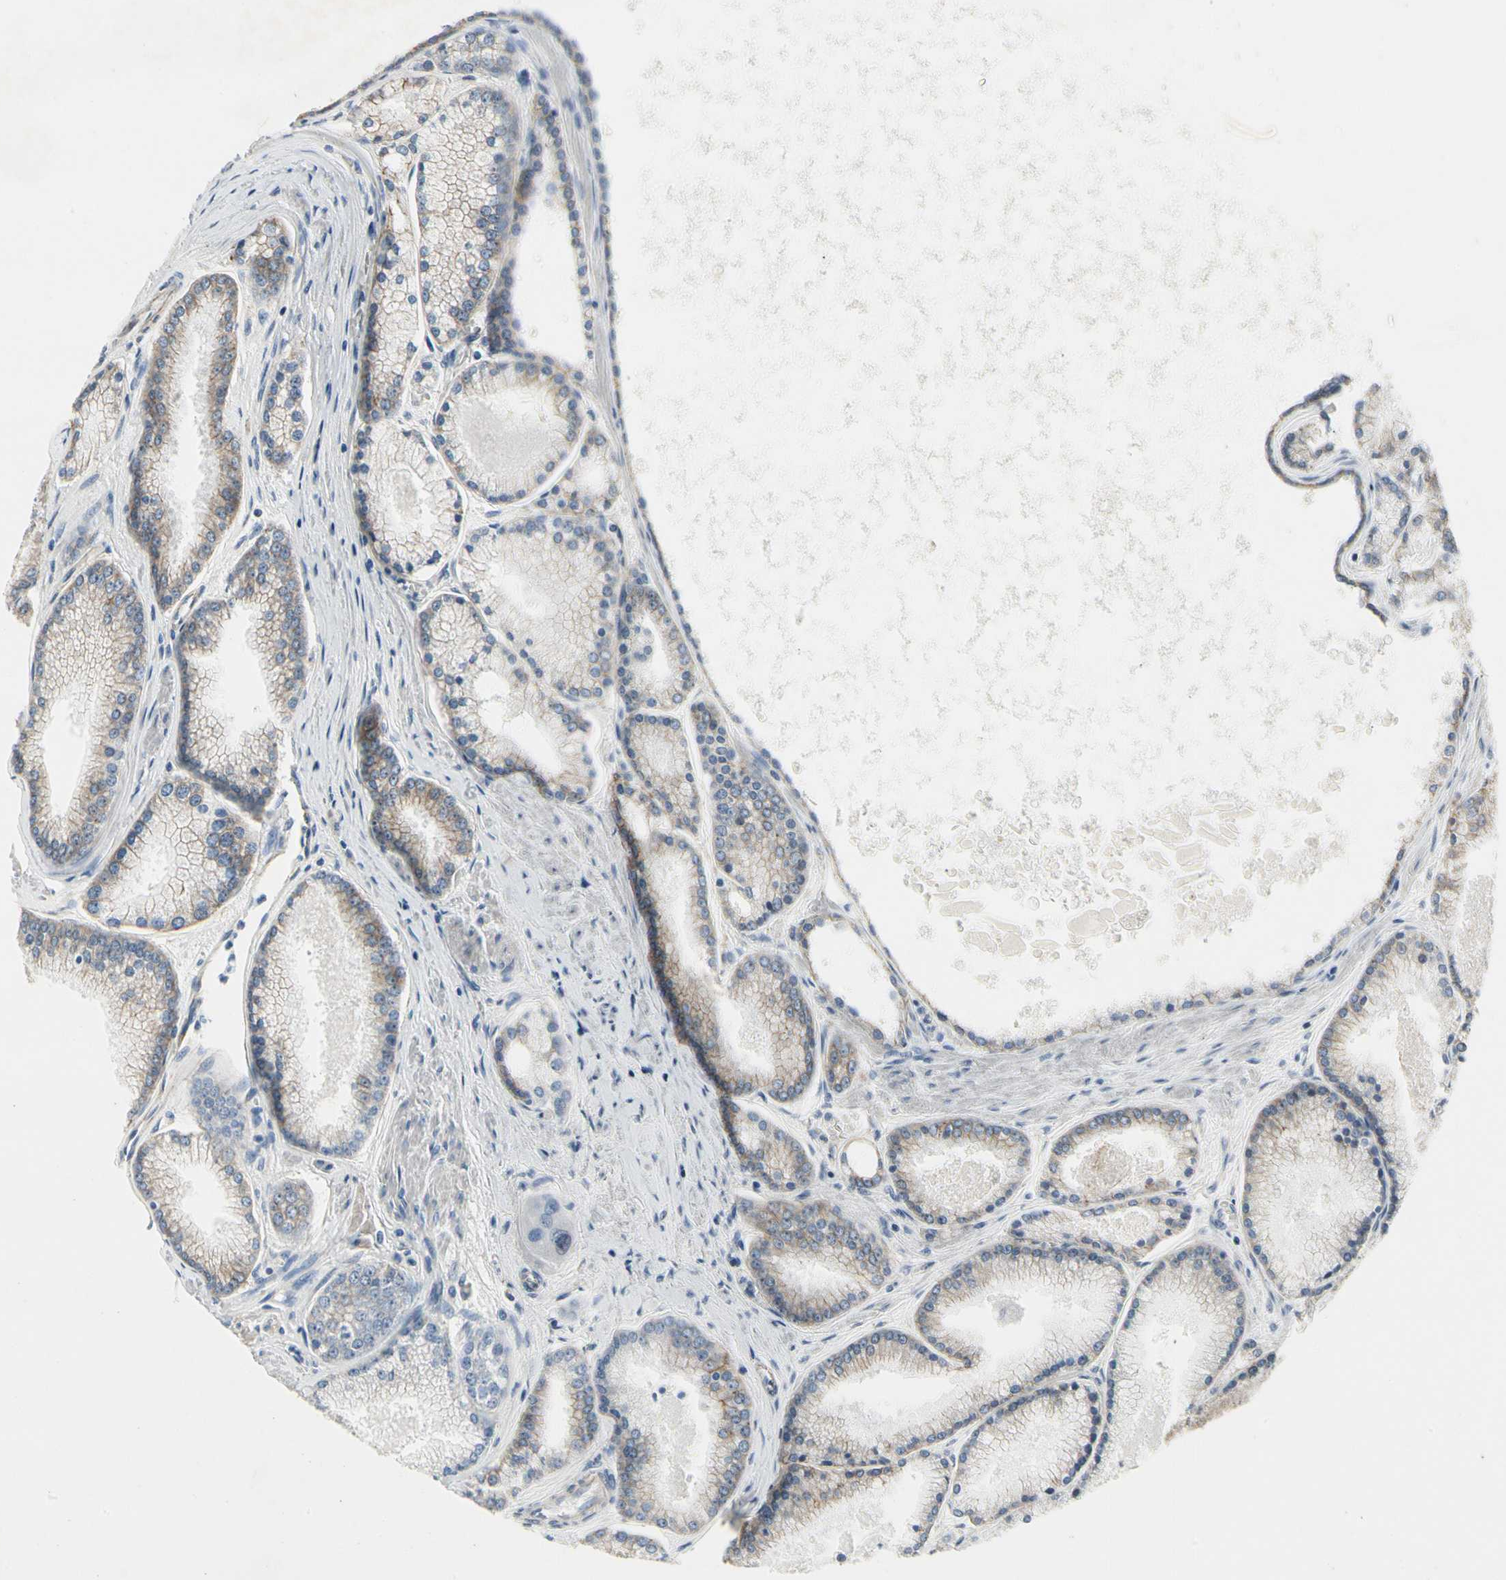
{"staining": {"intensity": "negative", "quantity": "none", "location": "none"}, "tissue": "prostate cancer", "cell_type": "Tumor cells", "image_type": "cancer", "snomed": [{"axis": "morphology", "description": "Adenocarcinoma, High grade"}, {"axis": "topography", "description": "Prostate"}], "caption": "Immunohistochemistry micrograph of neoplastic tissue: human prostate cancer stained with DAB (3,3'-diaminobenzidine) reveals no significant protein positivity in tumor cells. (Stains: DAB immunohistochemistry (IHC) with hematoxylin counter stain, Microscopy: brightfield microscopy at high magnification).", "gene": "LGR6", "patient": {"sex": "male", "age": 61}}